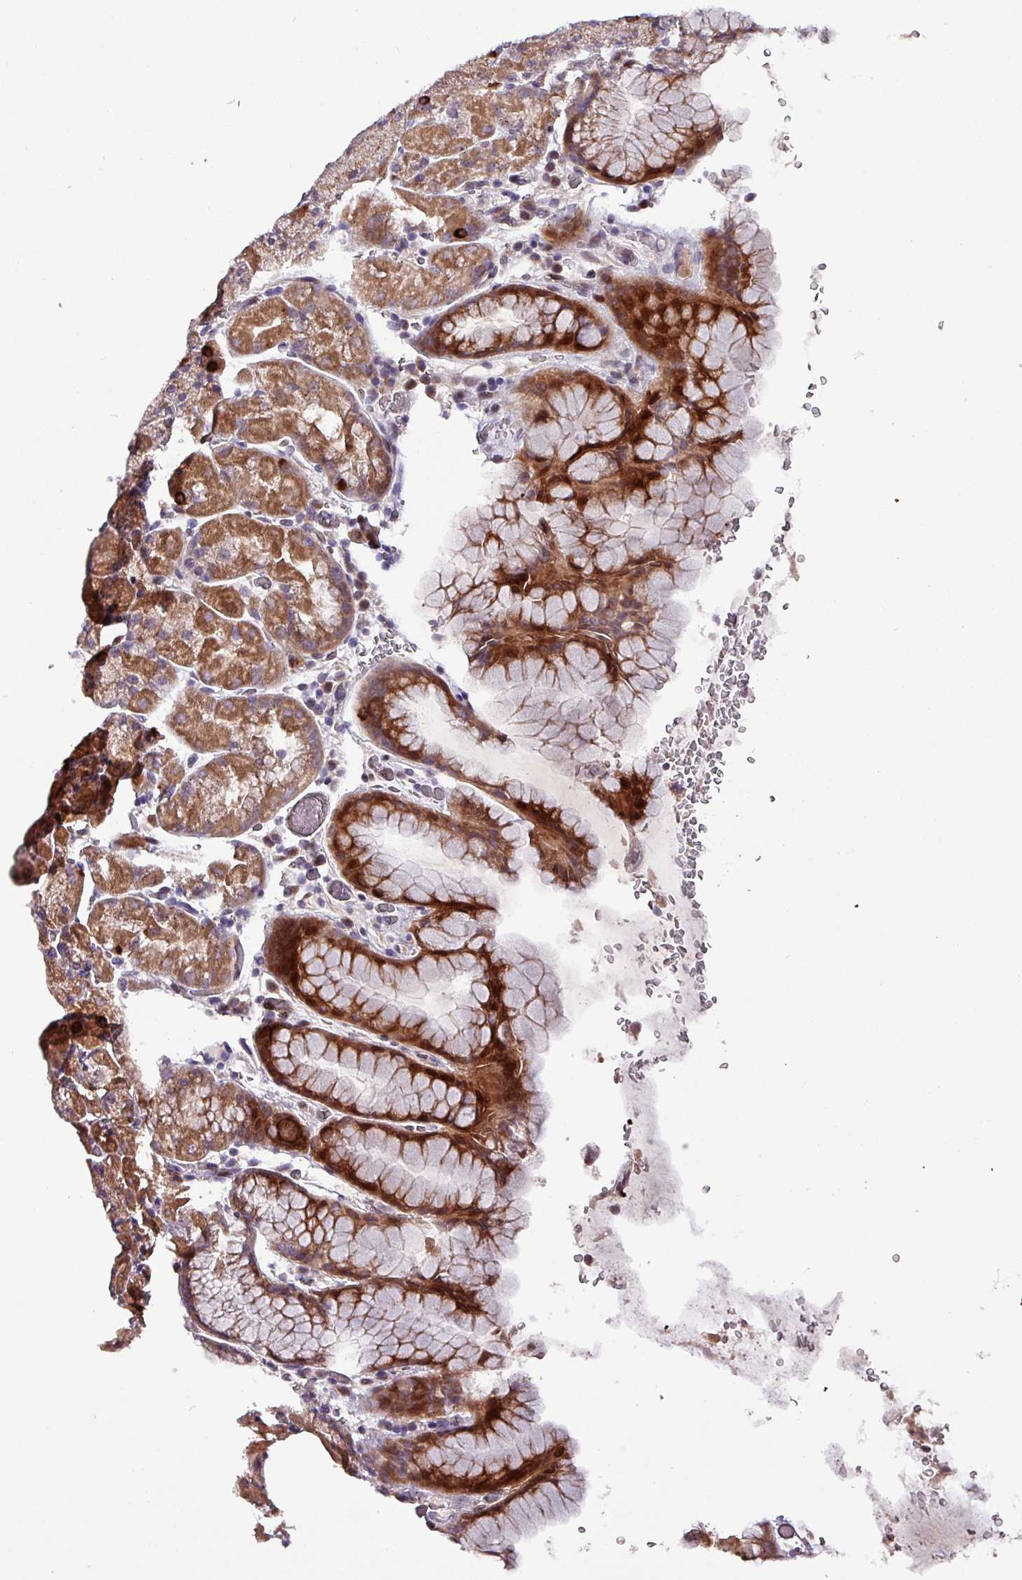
{"staining": {"intensity": "strong", "quantity": ">75%", "location": "cytoplasmic/membranous,nuclear"}, "tissue": "stomach", "cell_type": "Glandular cells", "image_type": "normal", "snomed": [{"axis": "morphology", "description": "Normal tissue, NOS"}, {"axis": "topography", "description": "Stomach, upper"}, {"axis": "topography", "description": "Stomach, lower"}], "caption": "The photomicrograph demonstrates staining of unremarkable stomach, revealing strong cytoplasmic/membranous,nuclear protein expression (brown color) within glandular cells.", "gene": "GRAPL", "patient": {"sex": "male", "age": 67}}